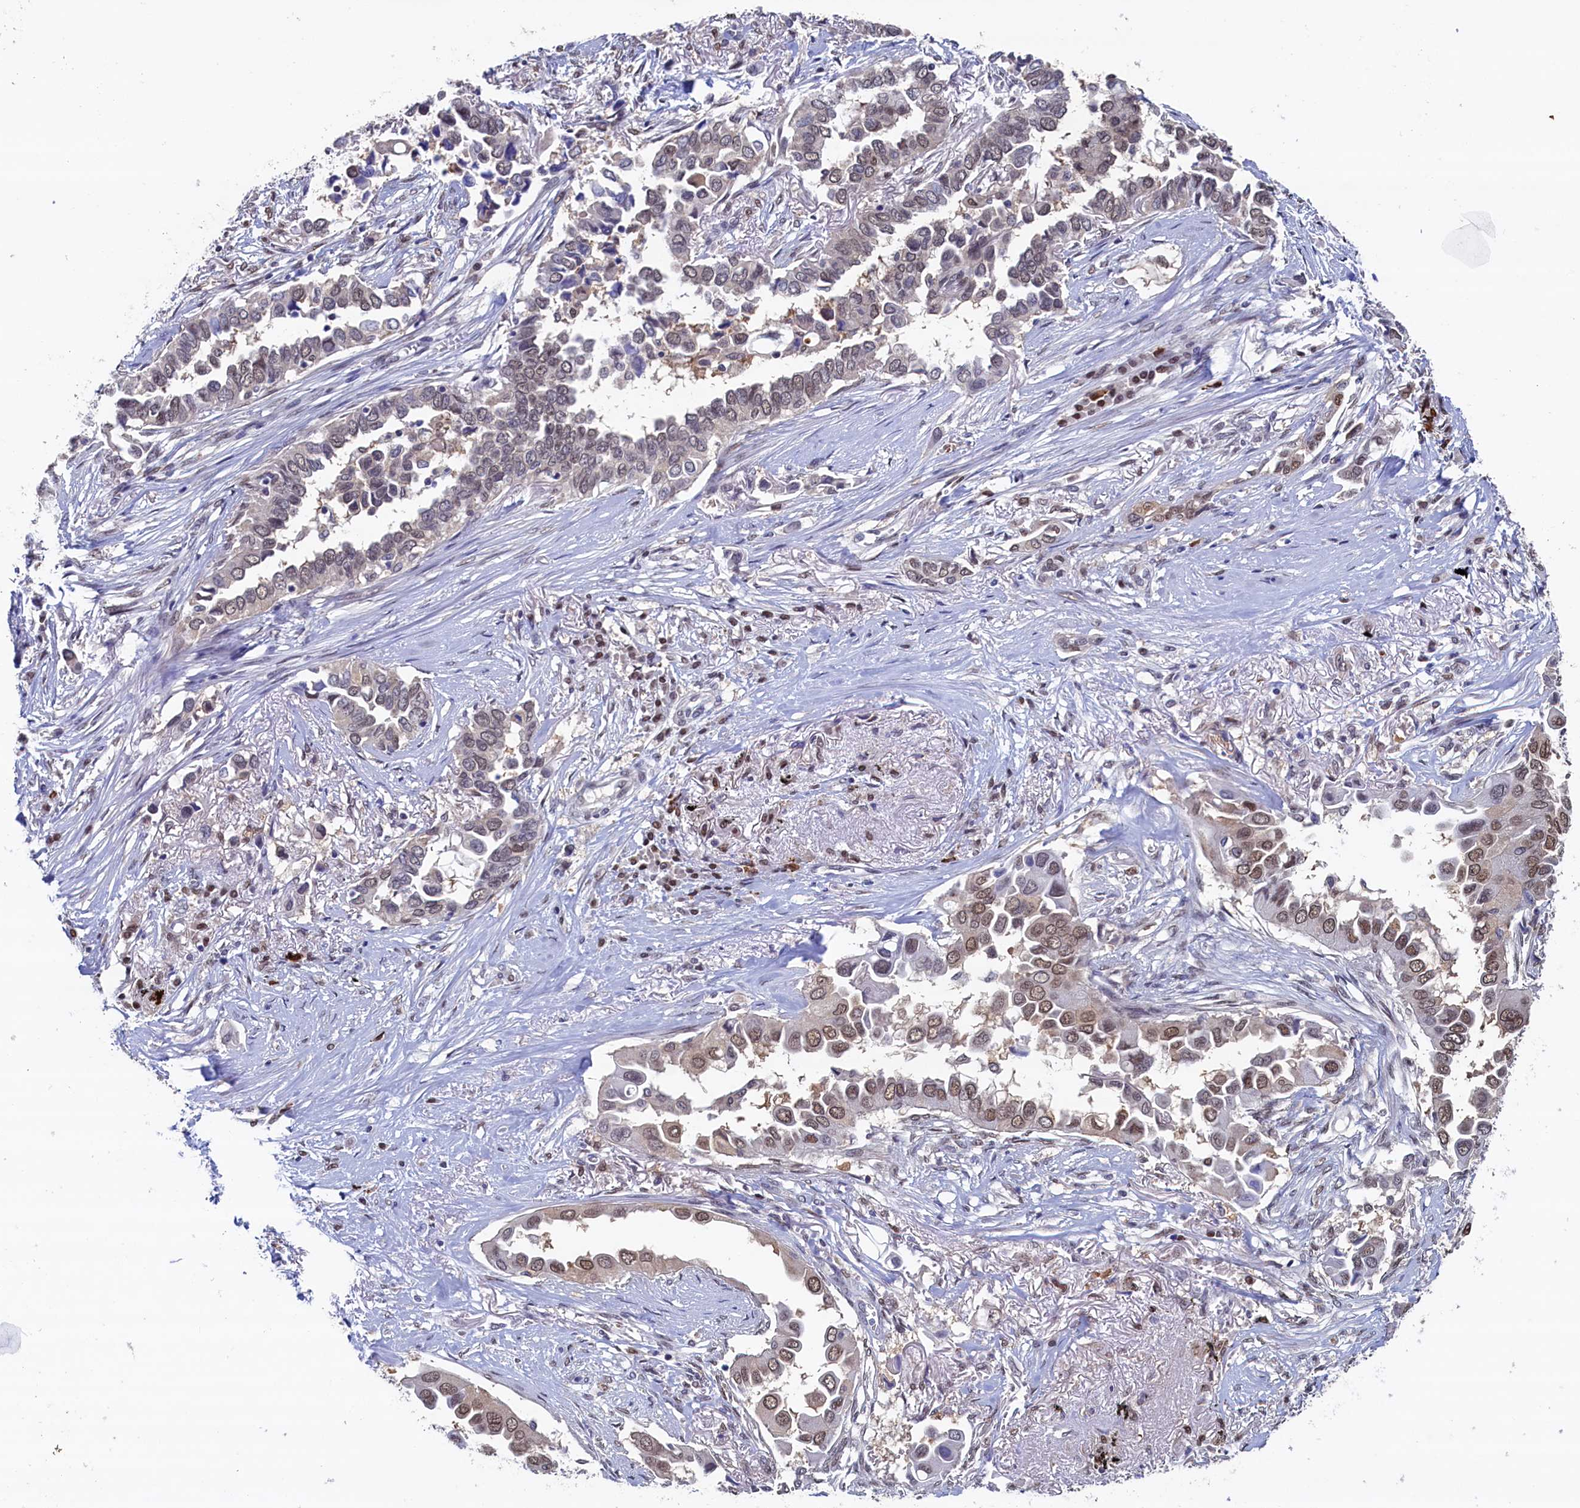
{"staining": {"intensity": "moderate", "quantity": "25%-75%", "location": "nuclear"}, "tissue": "lung cancer", "cell_type": "Tumor cells", "image_type": "cancer", "snomed": [{"axis": "morphology", "description": "Adenocarcinoma, NOS"}, {"axis": "topography", "description": "Lung"}], "caption": "Immunohistochemistry (DAB (3,3'-diaminobenzidine)) staining of adenocarcinoma (lung) displays moderate nuclear protein positivity in approximately 25%-75% of tumor cells. (IHC, brightfield microscopy, high magnification).", "gene": "AHCY", "patient": {"sex": "female", "age": 76}}